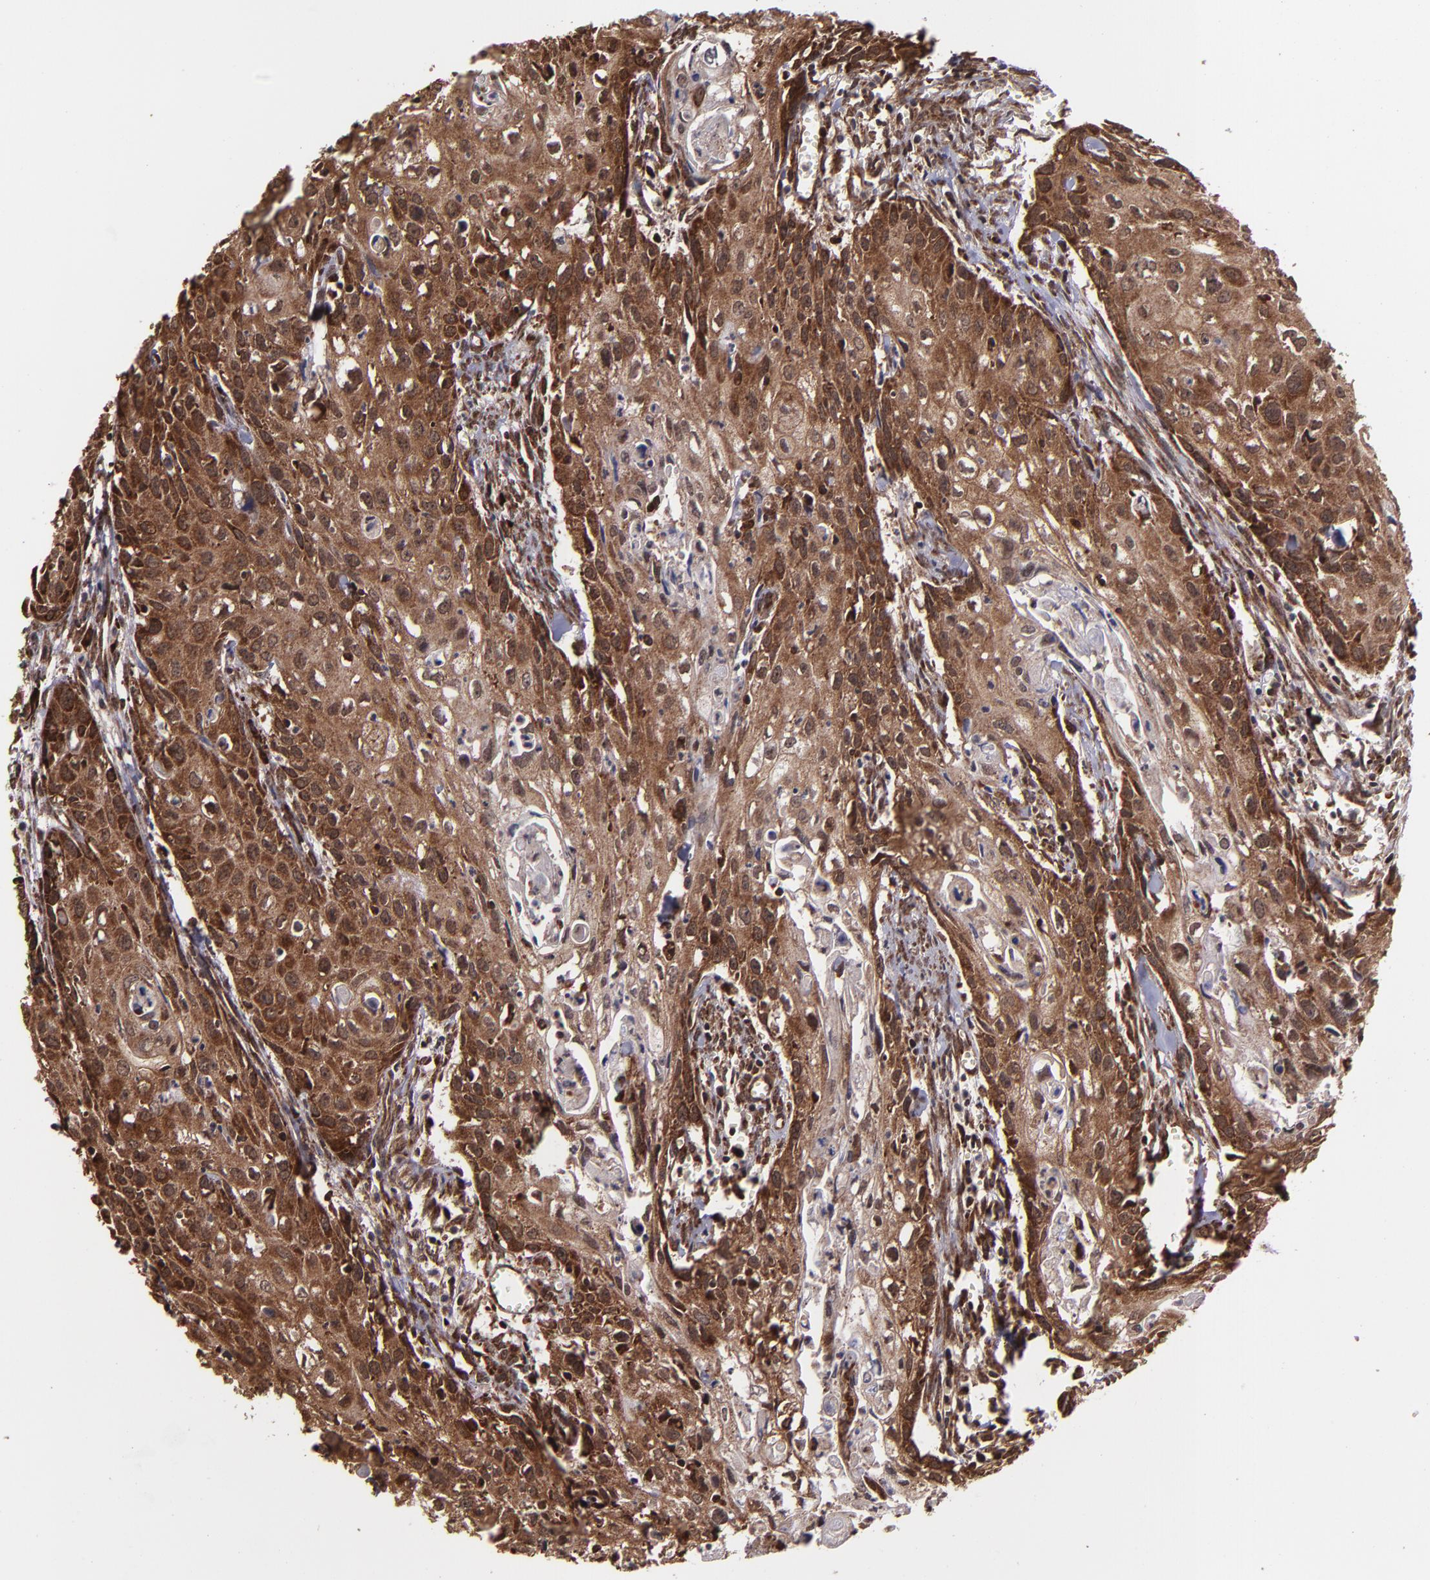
{"staining": {"intensity": "strong", "quantity": ">75%", "location": "cytoplasmic/membranous,nuclear"}, "tissue": "urothelial cancer", "cell_type": "Tumor cells", "image_type": "cancer", "snomed": [{"axis": "morphology", "description": "Urothelial carcinoma, High grade"}, {"axis": "topography", "description": "Urinary bladder"}], "caption": "High-grade urothelial carcinoma stained for a protein (brown) reveals strong cytoplasmic/membranous and nuclear positive positivity in approximately >75% of tumor cells.", "gene": "EIF4ENIF1", "patient": {"sex": "male", "age": 54}}